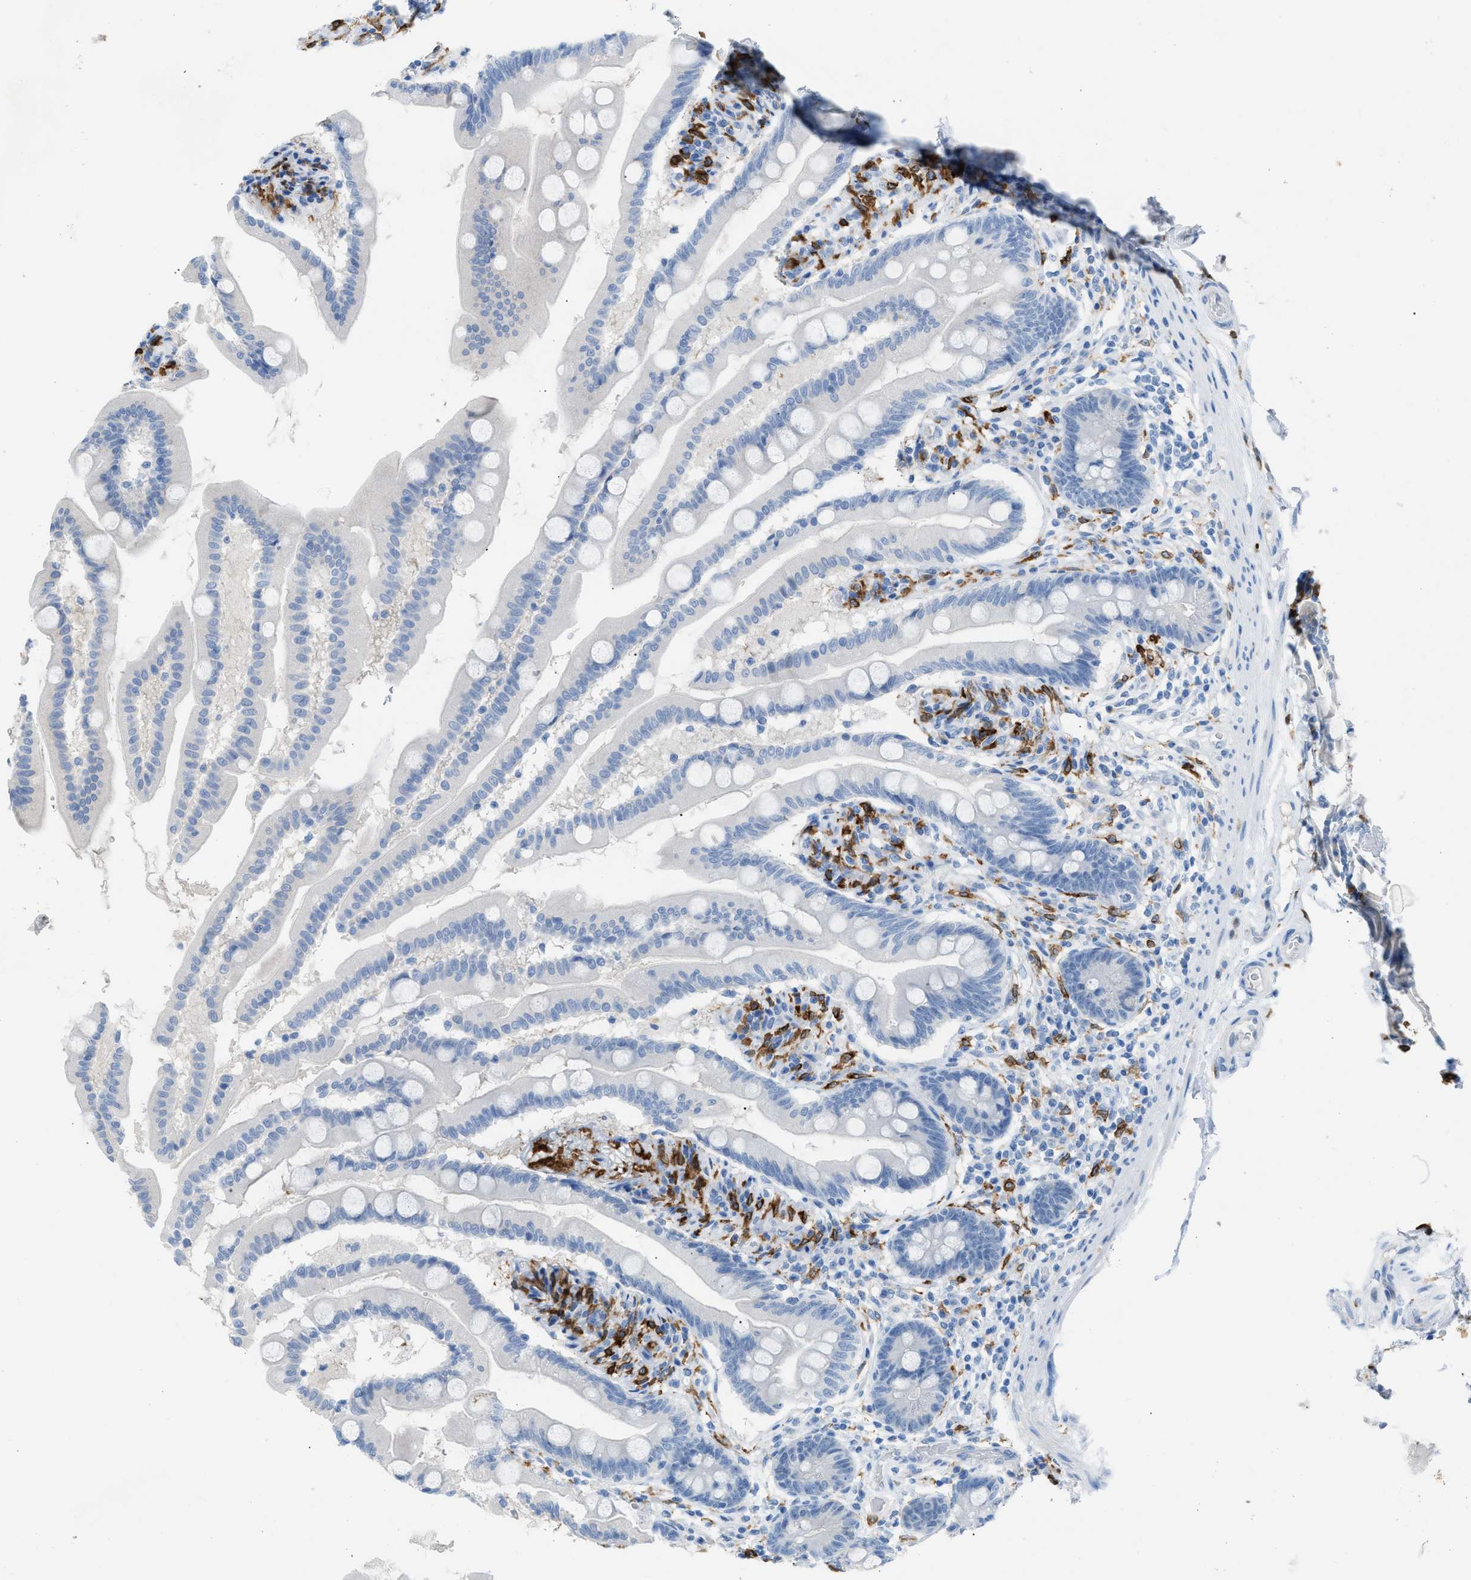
{"staining": {"intensity": "negative", "quantity": "none", "location": "none"}, "tissue": "small intestine", "cell_type": "Glandular cells", "image_type": "normal", "snomed": [{"axis": "morphology", "description": "Normal tissue, NOS"}, {"axis": "topography", "description": "Small intestine"}], "caption": "High power microscopy micrograph of an immunohistochemistry (IHC) histopathology image of normal small intestine, revealing no significant positivity in glandular cells. (DAB (3,3'-diaminobenzidine) immunohistochemistry, high magnification).", "gene": "CLEC10A", "patient": {"sex": "female", "age": 56}}